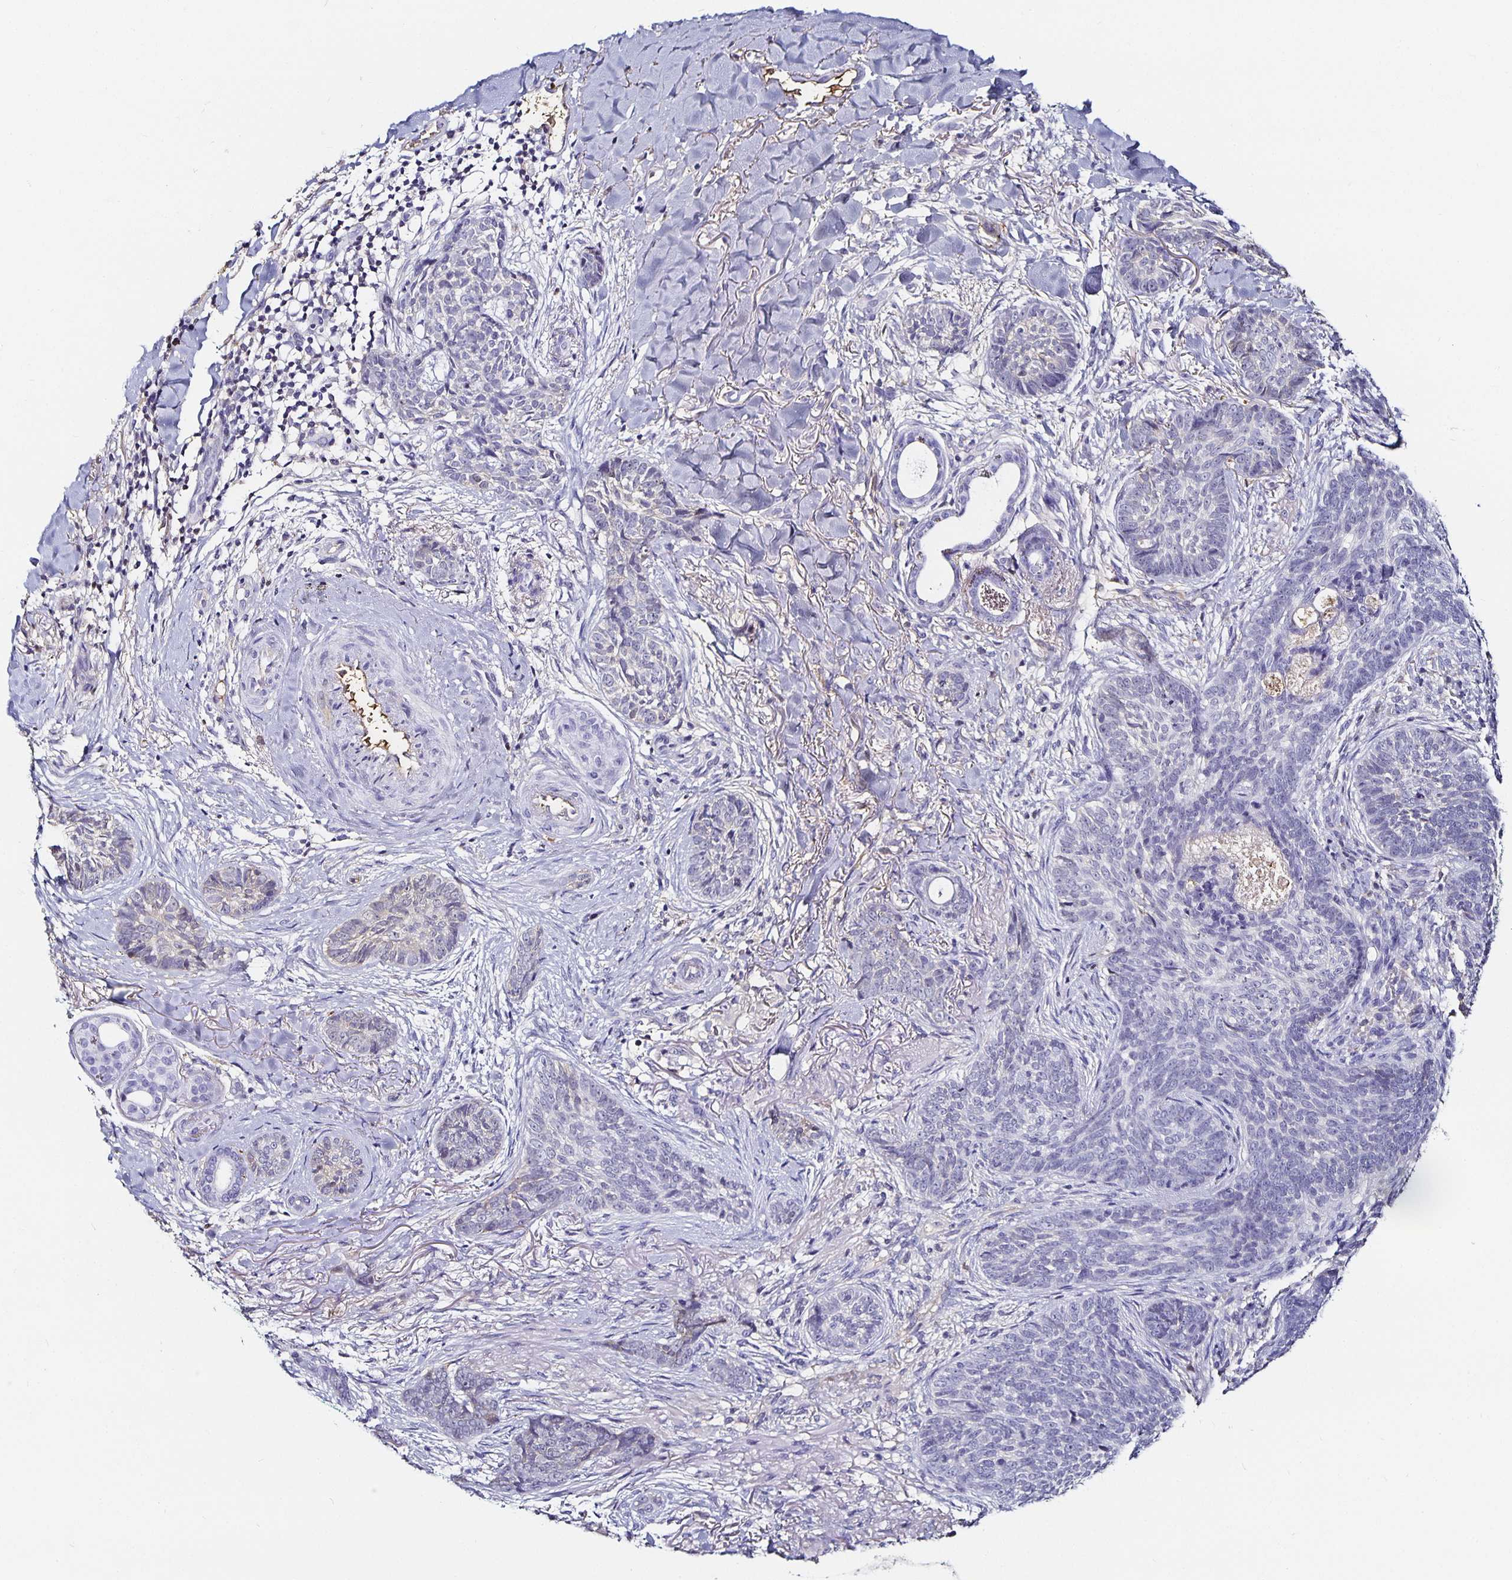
{"staining": {"intensity": "negative", "quantity": "none", "location": "none"}, "tissue": "skin cancer", "cell_type": "Tumor cells", "image_type": "cancer", "snomed": [{"axis": "morphology", "description": "Basal cell carcinoma"}, {"axis": "topography", "description": "Skin"}, {"axis": "topography", "description": "Skin of face"}], "caption": "Tumor cells are negative for protein expression in human skin basal cell carcinoma. Brightfield microscopy of immunohistochemistry (IHC) stained with DAB (3,3'-diaminobenzidine) (brown) and hematoxylin (blue), captured at high magnification.", "gene": "TTR", "patient": {"sex": "male", "age": 88}}